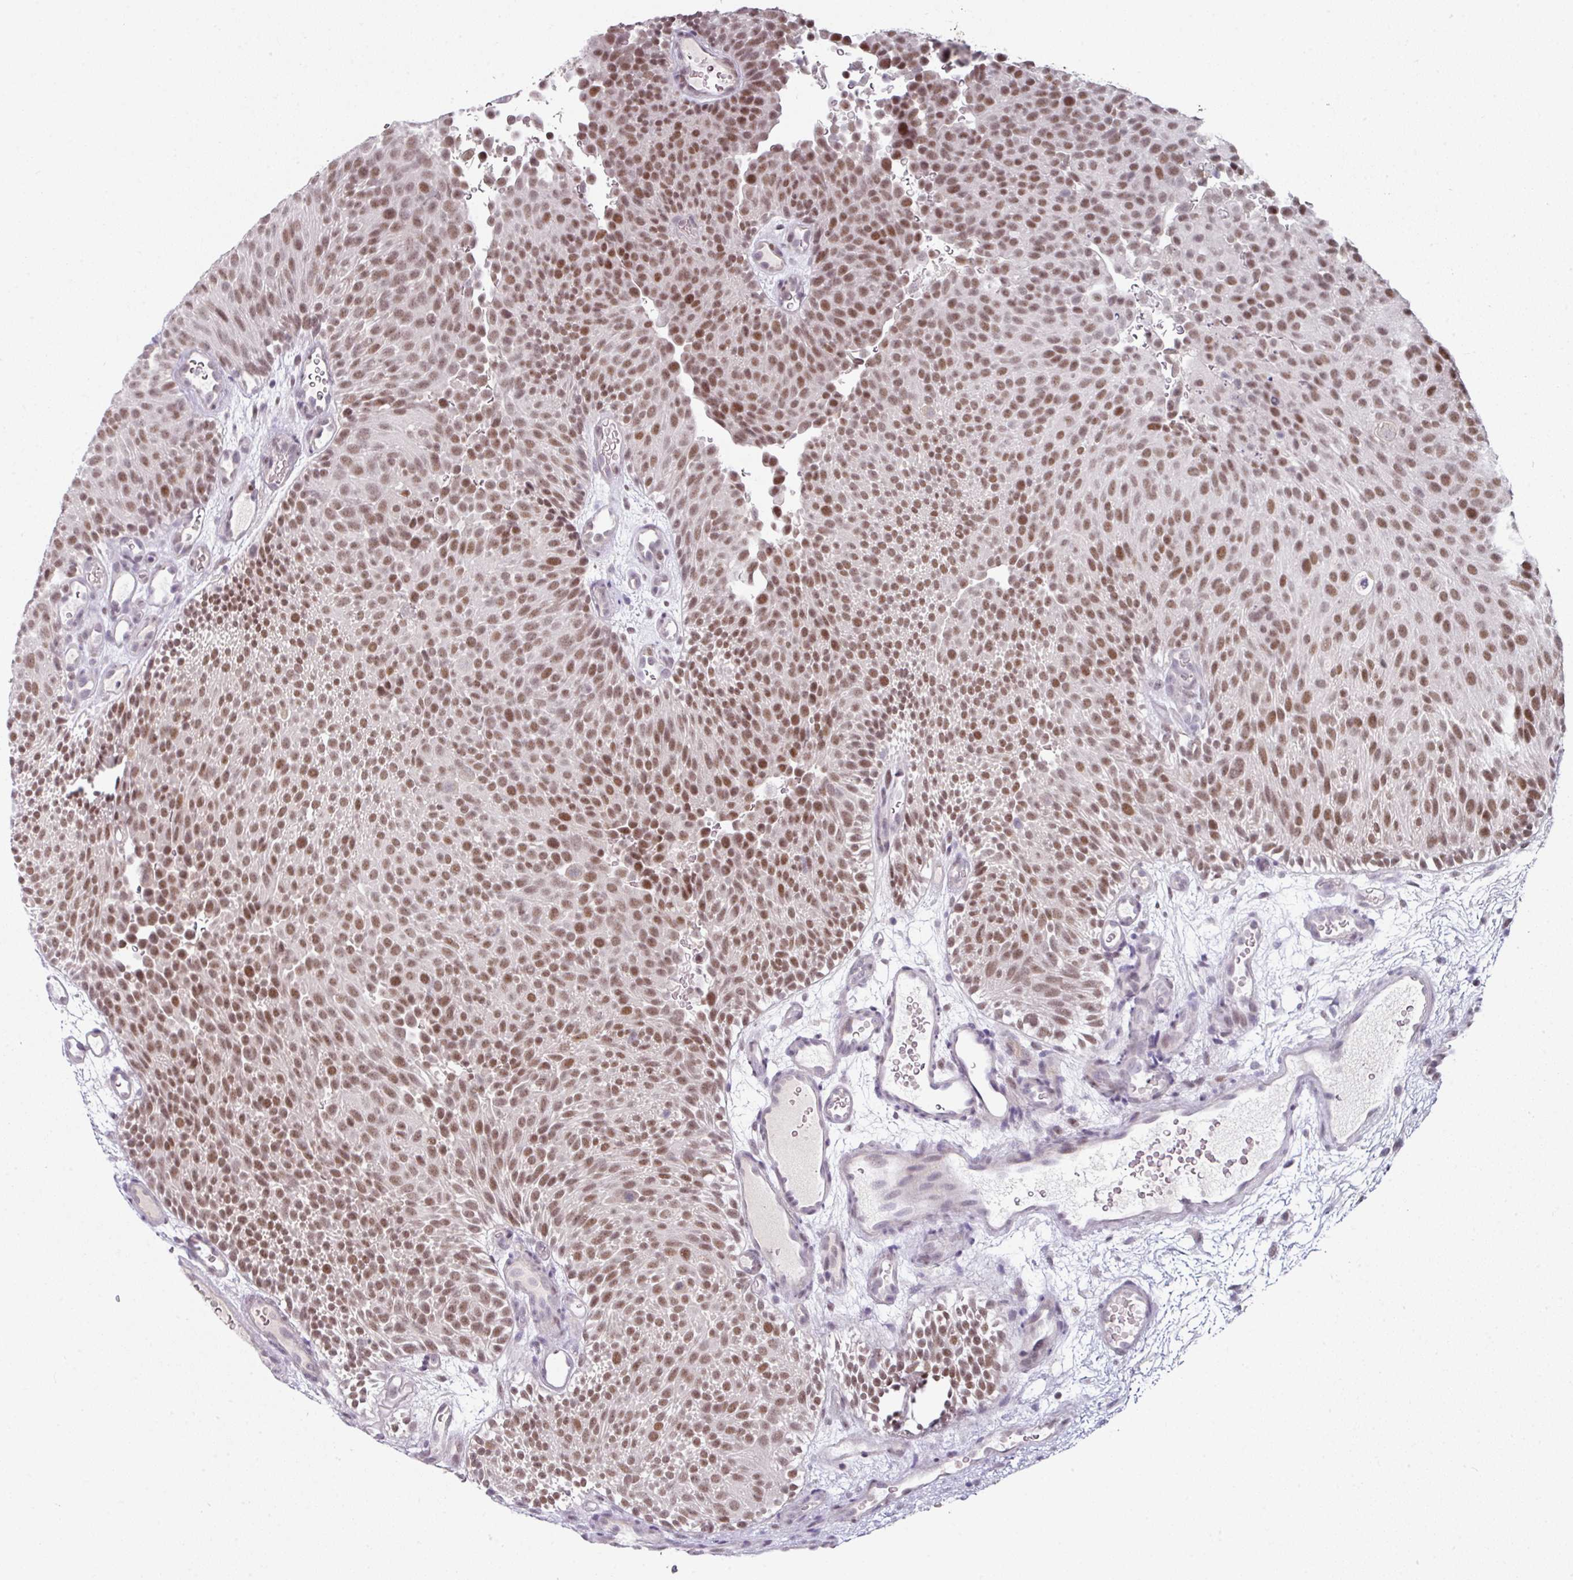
{"staining": {"intensity": "moderate", "quantity": ">75%", "location": "nuclear"}, "tissue": "urothelial cancer", "cell_type": "Tumor cells", "image_type": "cancer", "snomed": [{"axis": "morphology", "description": "Urothelial carcinoma, Low grade"}, {"axis": "topography", "description": "Urinary bladder"}], "caption": "A brown stain shows moderate nuclear staining of a protein in human low-grade urothelial carcinoma tumor cells.", "gene": "ELK1", "patient": {"sex": "male", "age": 78}}